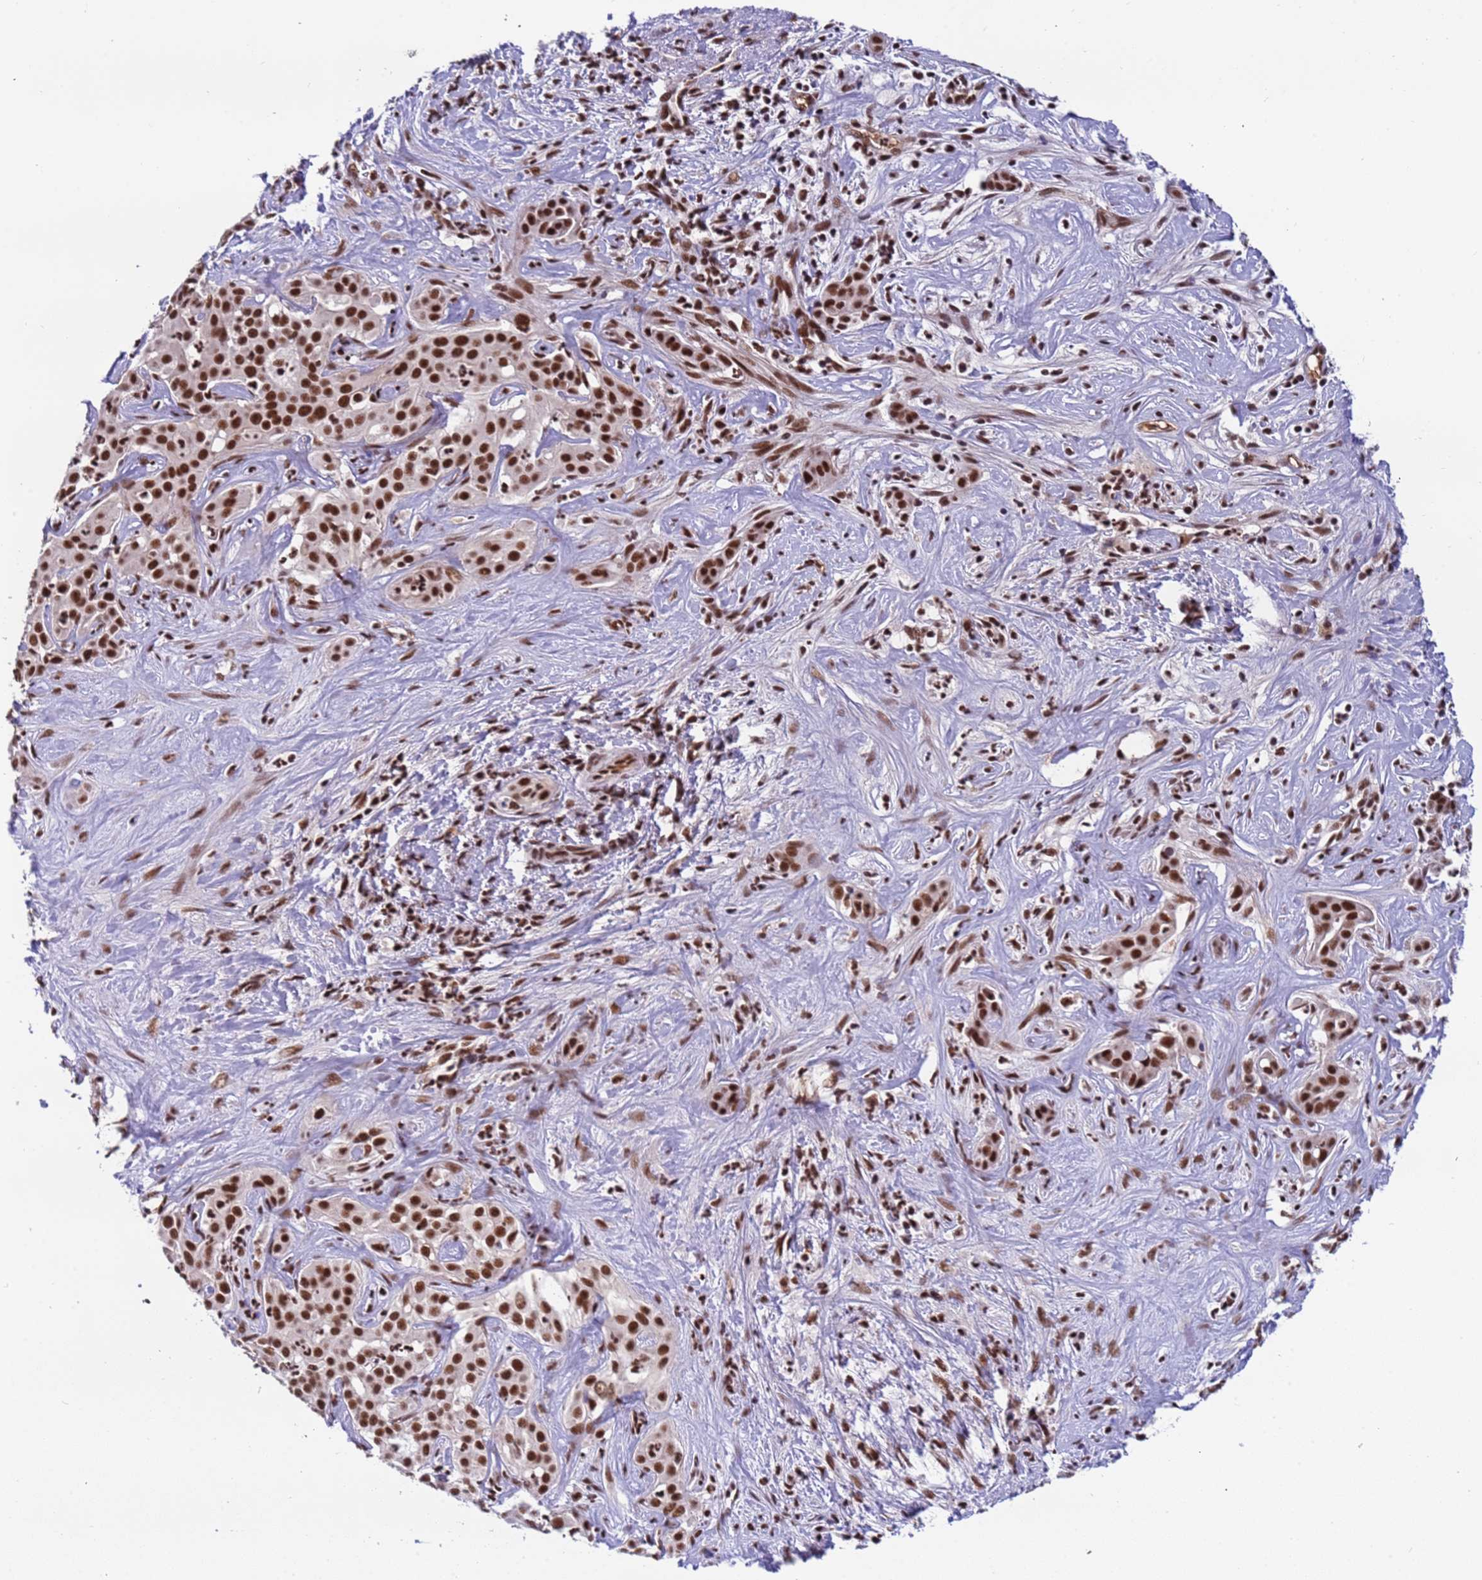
{"staining": {"intensity": "strong", "quantity": ">75%", "location": "nuclear"}, "tissue": "liver cancer", "cell_type": "Tumor cells", "image_type": "cancer", "snomed": [{"axis": "morphology", "description": "Cholangiocarcinoma"}, {"axis": "topography", "description": "Liver"}], "caption": "Immunohistochemistry image of liver cancer stained for a protein (brown), which exhibits high levels of strong nuclear positivity in approximately >75% of tumor cells.", "gene": "SRRT", "patient": {"sex": "male", "age": 67}}